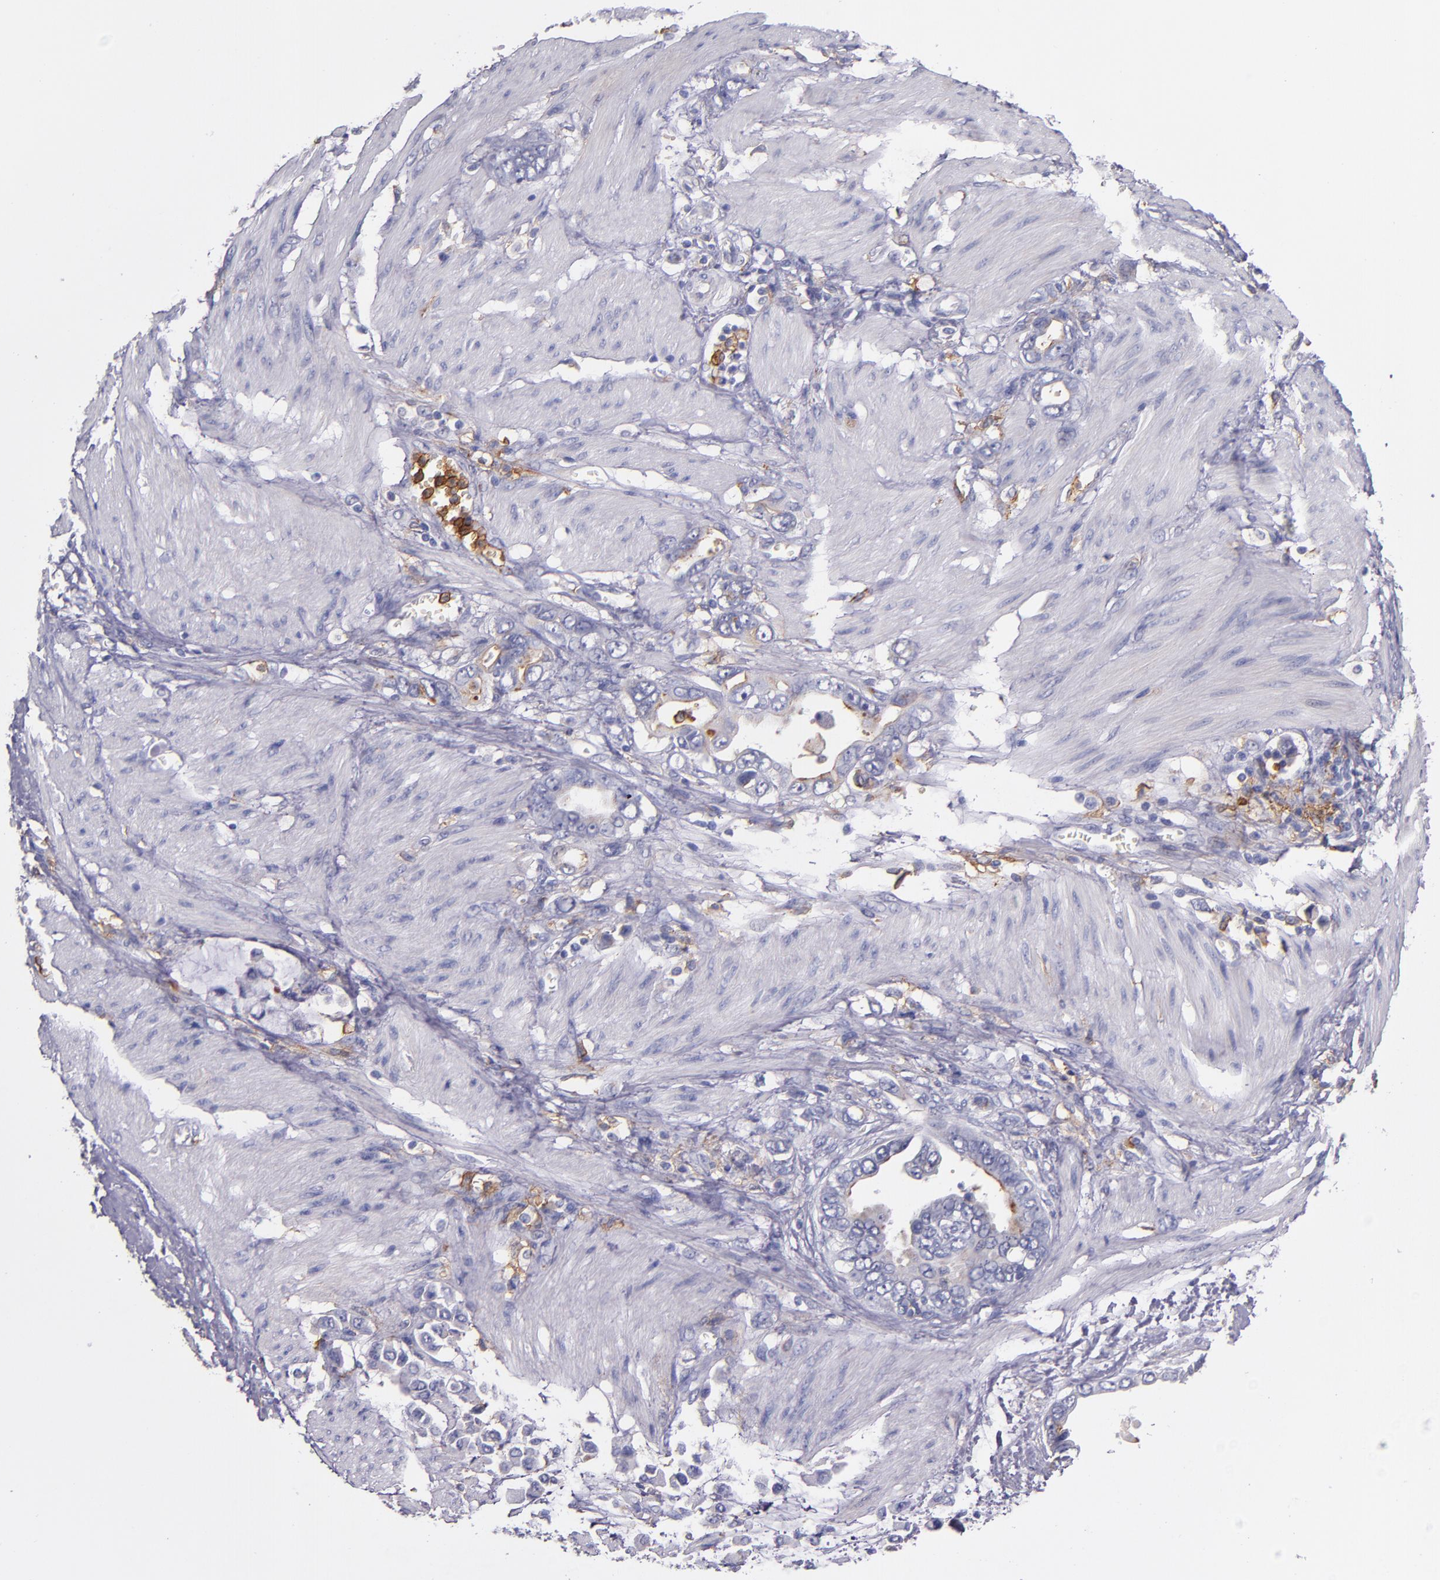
{"staining": {"intensity": "negative", "quantity": "none", "location": "none"}, "tissue": "stomach cancer", "cell_type": "Tumor cells", "image_type": "cancer", "snomed": [{"axis": "morphology", "description": "Adenocarcinoma, NOS"}, {"axis": "topography", "description": "Stomach"}], "caption": "This photomicrograph is of stomach cancer (adenocarcinoma) stained with IHC to label a protein in brown with the nuclei are counter-stained blue. There is no staining in tumor cells. (Brightfield microscopy of DAB IHC at high magnification).", "gene": "C5AR1", "patient": {"sex": "male", "age": 78}}